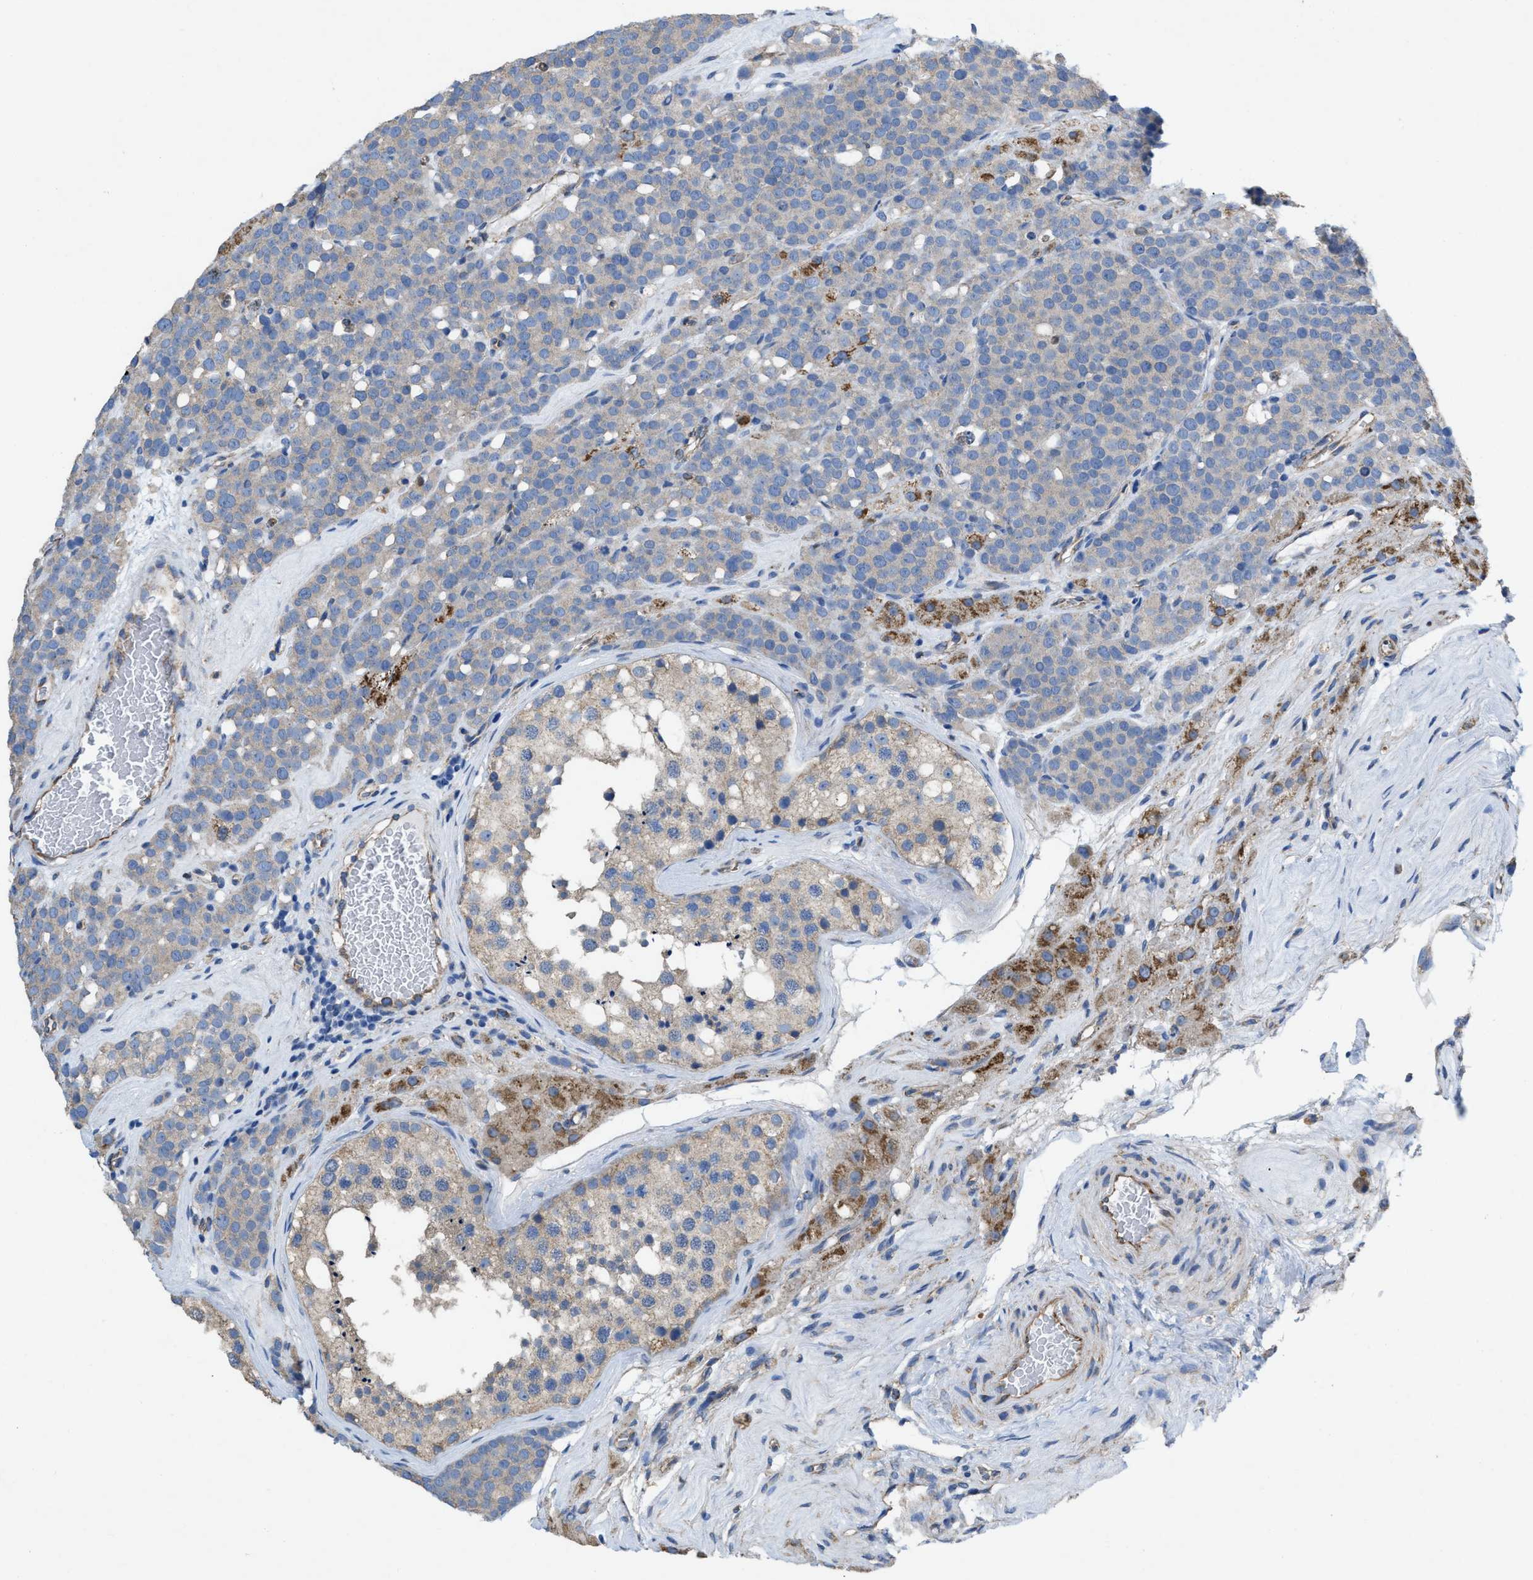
{"staining": {"intensity": "negative", "quantity": "none", "location": "none"}, "tissue": "testis cancer", "cell_type": "Tumor cells", "image_type": "cancer", "snomed": [{"axis": "morphology", "description": "Seminoma, NOS"}, {"axis": "topography", "description": "Testis"}], "caption": "Tumor cells show no significant protein staining in testis seminoma.", "gene": "DOLPP1", "patient": {"sex": "male", "age": 71}}